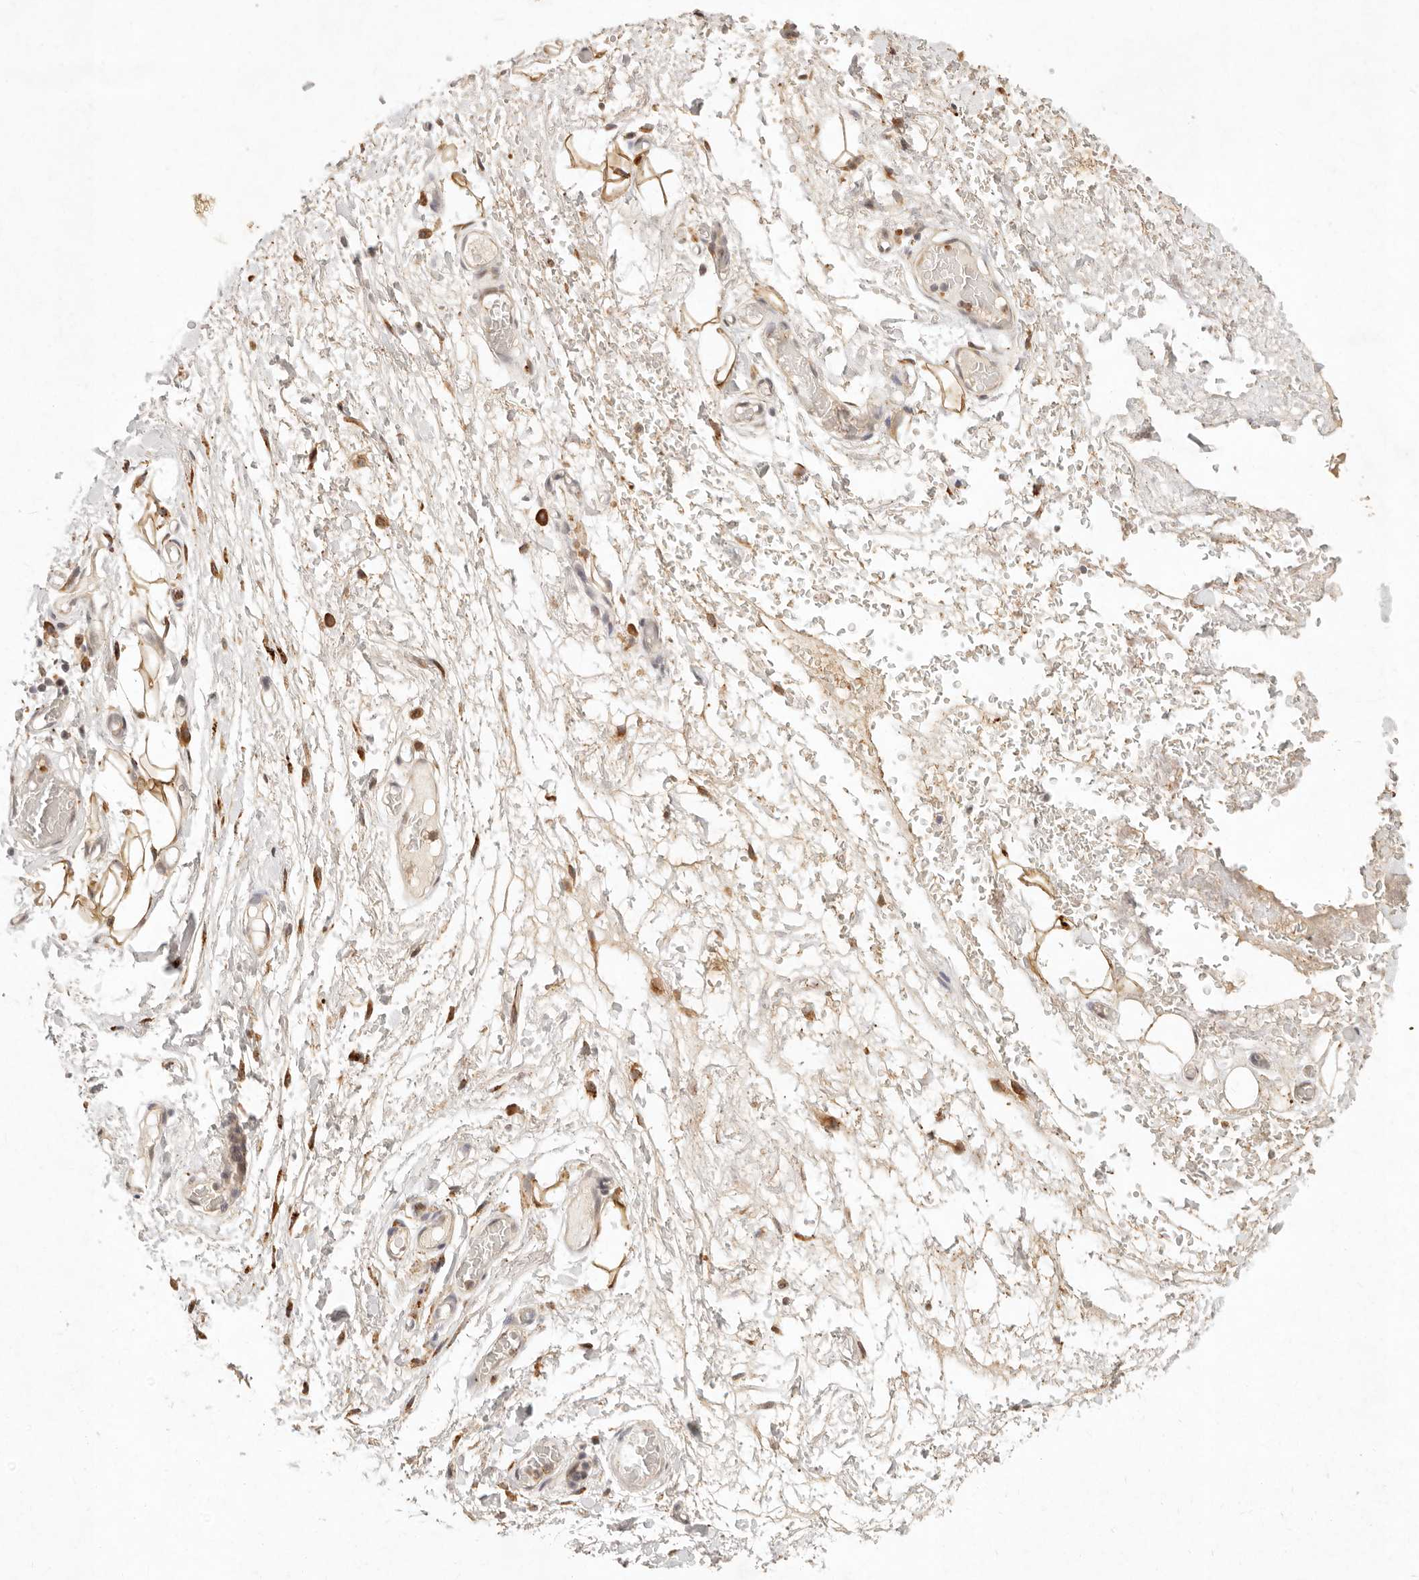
{"staining": {"intensity": "weak", "quantity": "<25%", "location": "cytoplasmic/membranous"}, "tissue": "adipose tissue", "cell_type": "Adipocytes", "image_type": "normal", "snomed": [{"axis": "morphology", "description": "Normal tissue, NOS"}, {"axis": "morphology", "description": "Adenocarcinoma, NOS"}, {"axis": "topography", "description": "Esophagus"}], "caption": "High magnification brightfield microscopy of unremarkable adipose tissue stained with DAB (brown) and counterstained with hematoxylin (blue): adipocytes show no significant staining. Brightfield microscopy of immunohistochemistry (IHC) stained with DAB (3,3'-diaminobenzidine) (brown) and hematoxylin (blue), captured at high magnification.", "gene": "C1orf127", "patient": {"sex": "male", "age": 62}}